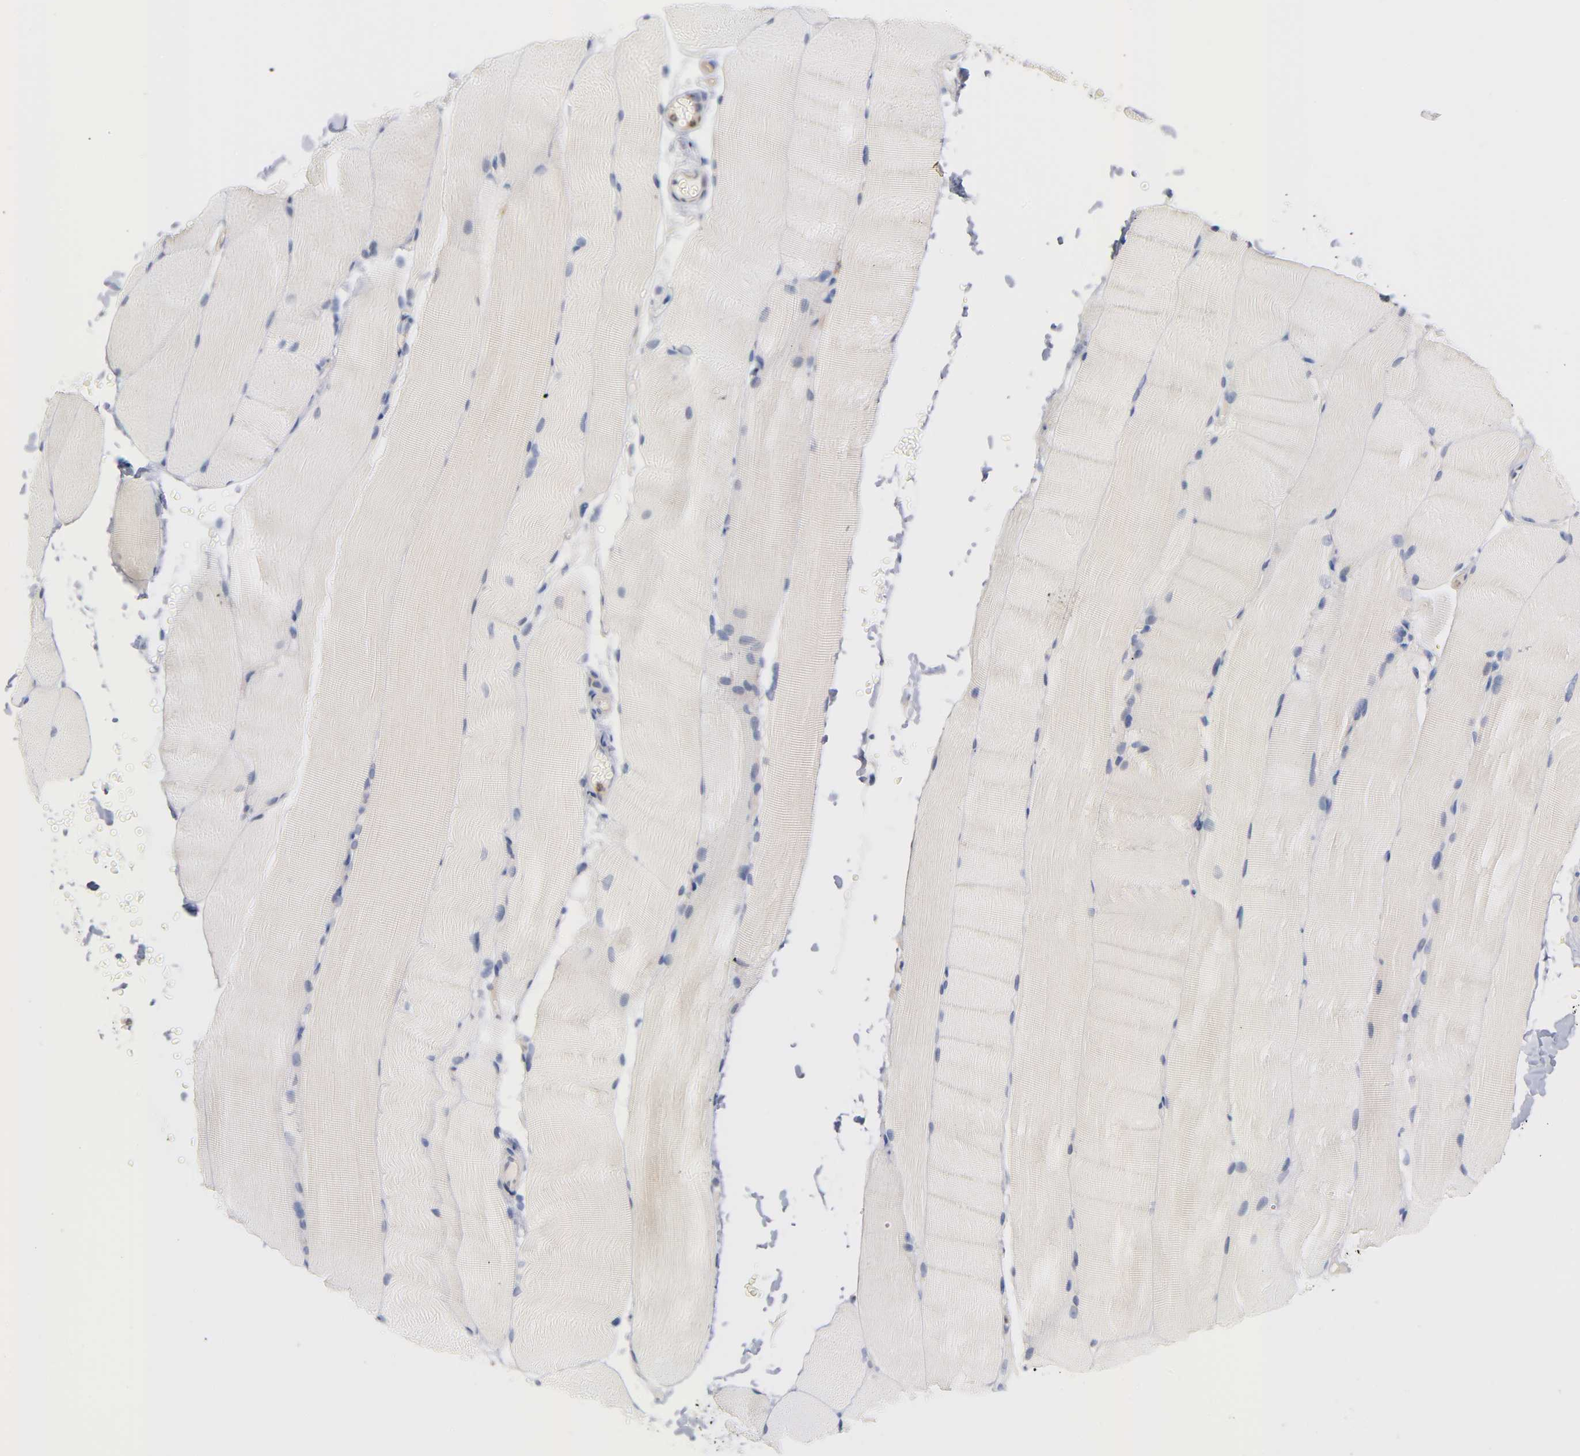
{"staining": {"intensity": "negative", "quantity": "none", "location": "none"}, "tissue": "skeletal muscle", "cell_type": "Myocytes", "image_type": "normal", "snomed": [{"axis": "morphology", "description": "Normal tissue, NOS"}, {"axis": "topography", "description": "Skeletal muscle"}, {"axis": "topography", "description": "Parathyroid gland"}], "caption": "Immunohistochemistry of benign skeletal muscle exhibits no expression in myocytes.", "gene": "IL18", "patient": {"sex": "female", "age": 37}}